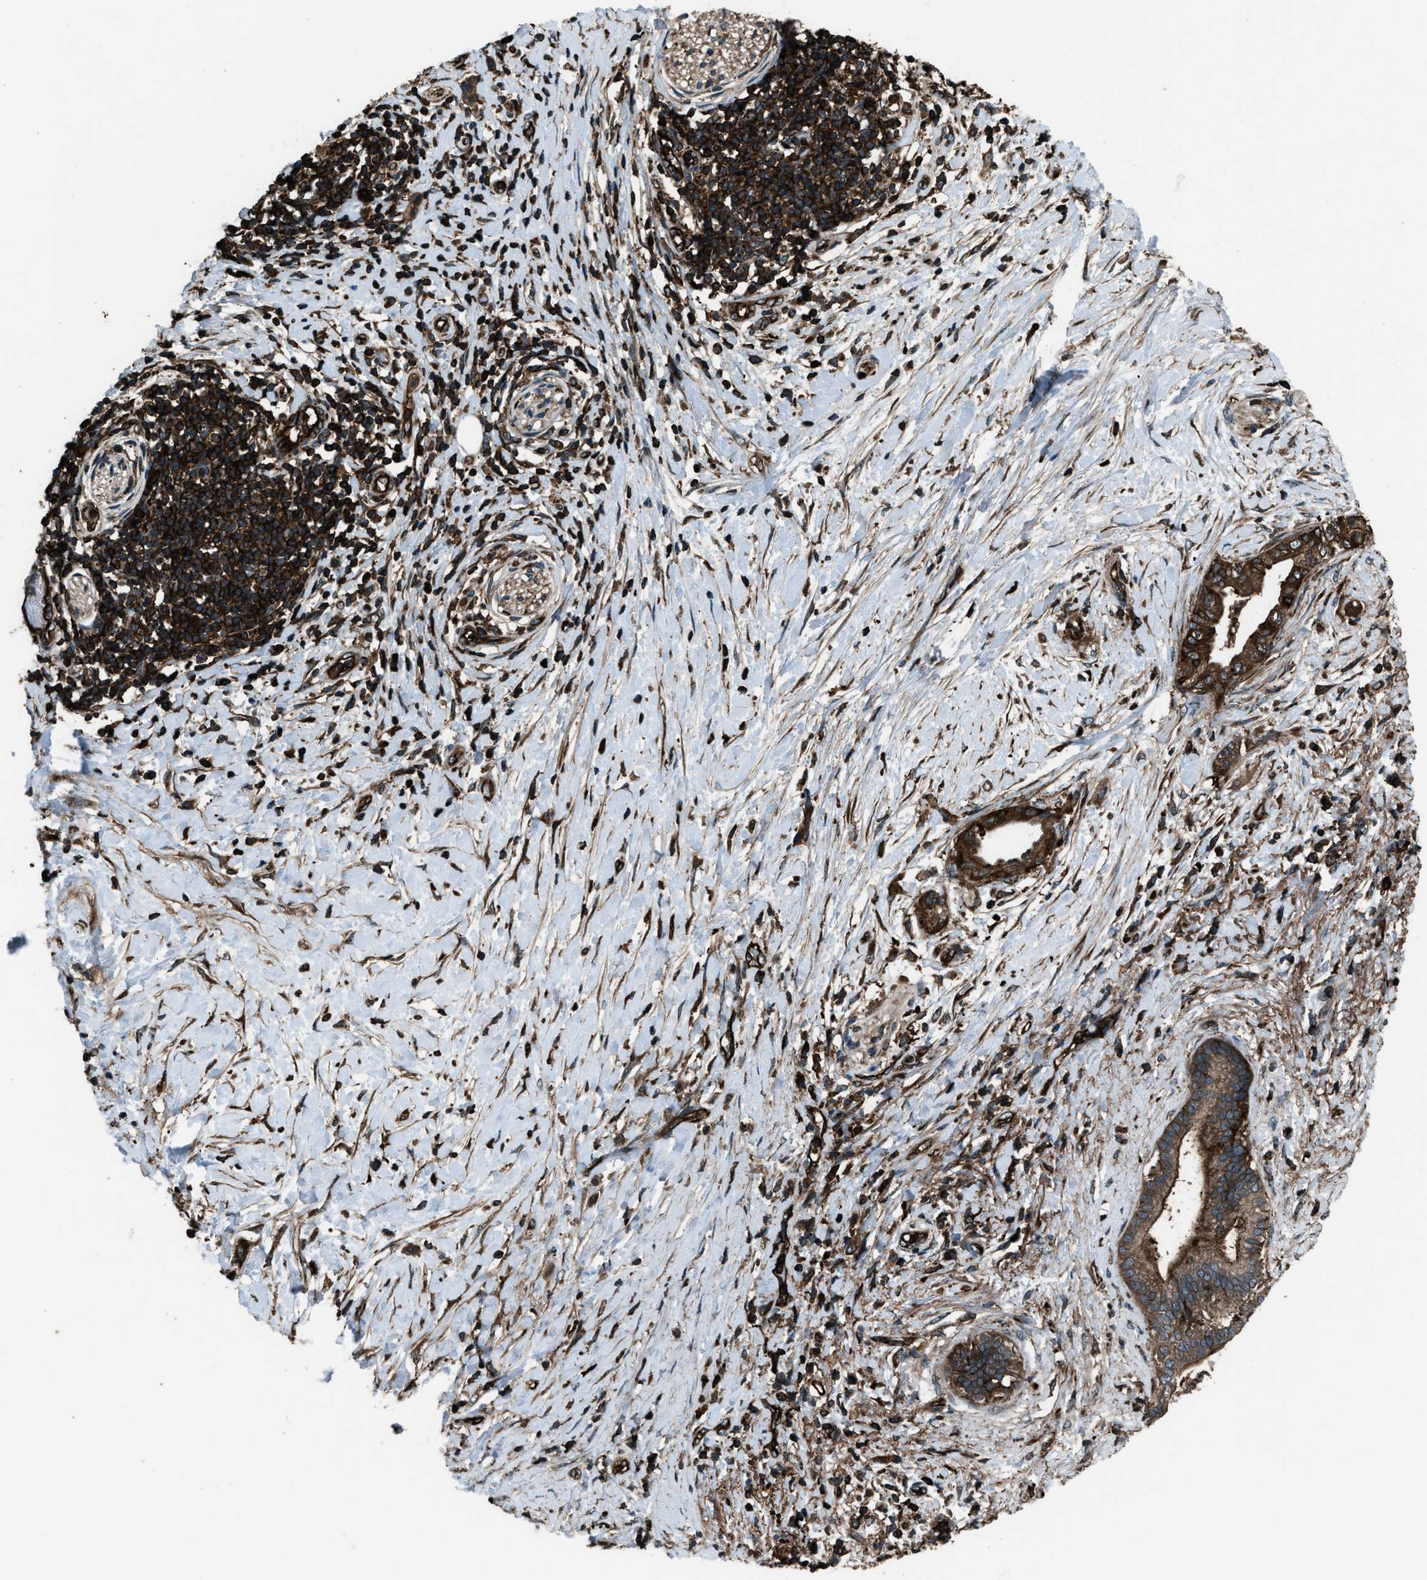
{"staining": {"intensity": "strong", "quantity": ">75%", "location": "cytoplasmic/membranous"}, "tissue": "pancreatic cancer", "cell_type": "Tumor cells", "image_type": "cancer", "snomed": [{"axis": "morphology", "description": "Adenocarcinoma, NOS"}, {"axis": "topography", "description": "Pancreas"}], "caption": "Approximately >75% of tumor cells in pancreatic cancer (adenocarcinoma) reveal strong cytoplasmic/membranous protein staining as visualized by brown immunohistochemical staining.", "gene": "SNX30", "patient": {"sex": "female", "age": 60}}